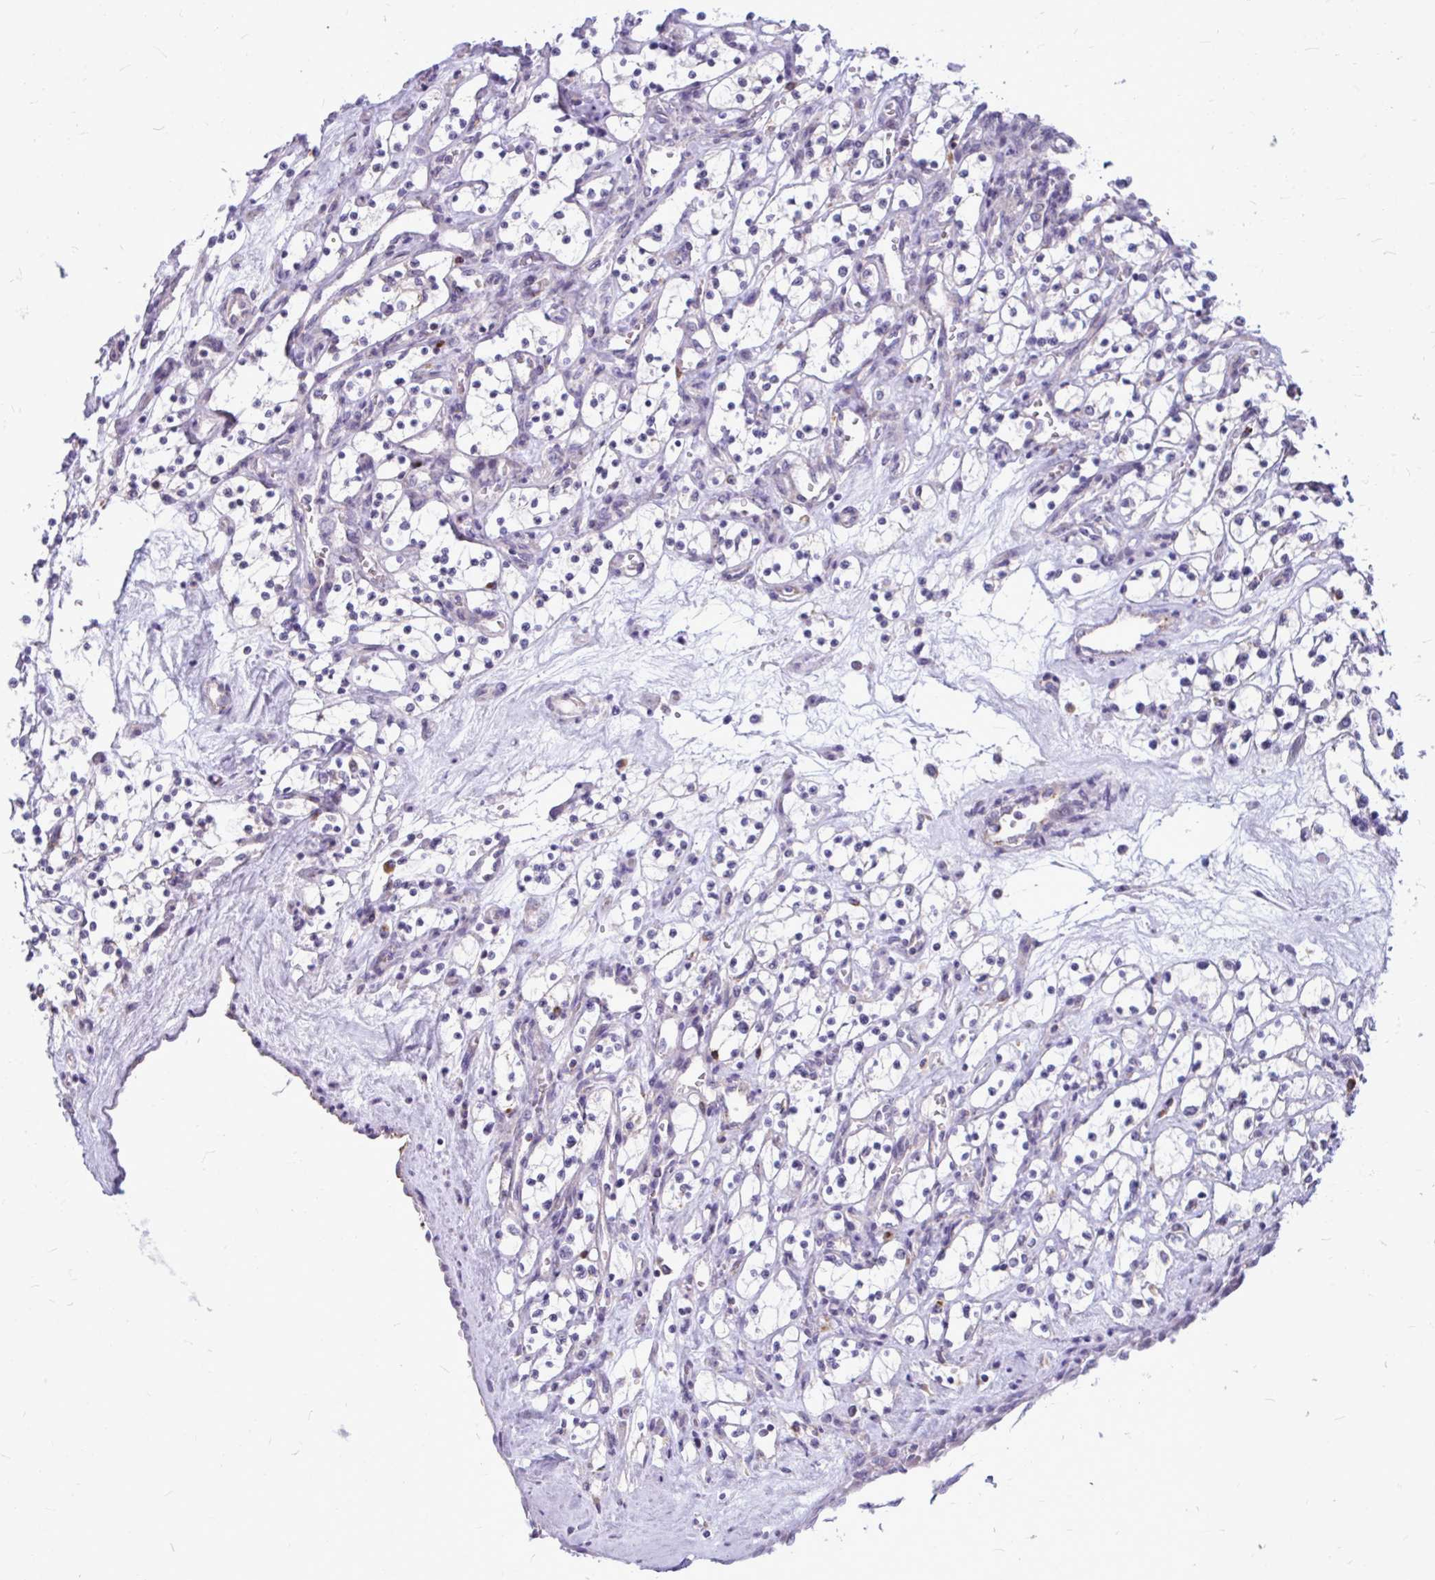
{"staining": {"intensity": "negative", "quantity": "none", "location": "none"}, "tissue": "renal cancer", "cell_type": "Tumor cells", "image_type": "cancer", "snomed": [{"axis": "morphology", "description": "Adenocarcinoma, NOS"}, {"axis": "topography", "description": "Kidney"}], "caption": "The IHC histopathology image has no significant positivity in tumor cells of renal cancer (adenocarcinoma) tissue. (DAB IHC, high magnification).", "gene": "ZSCAN25", "patient": {"sex": "female", "age": 69}}